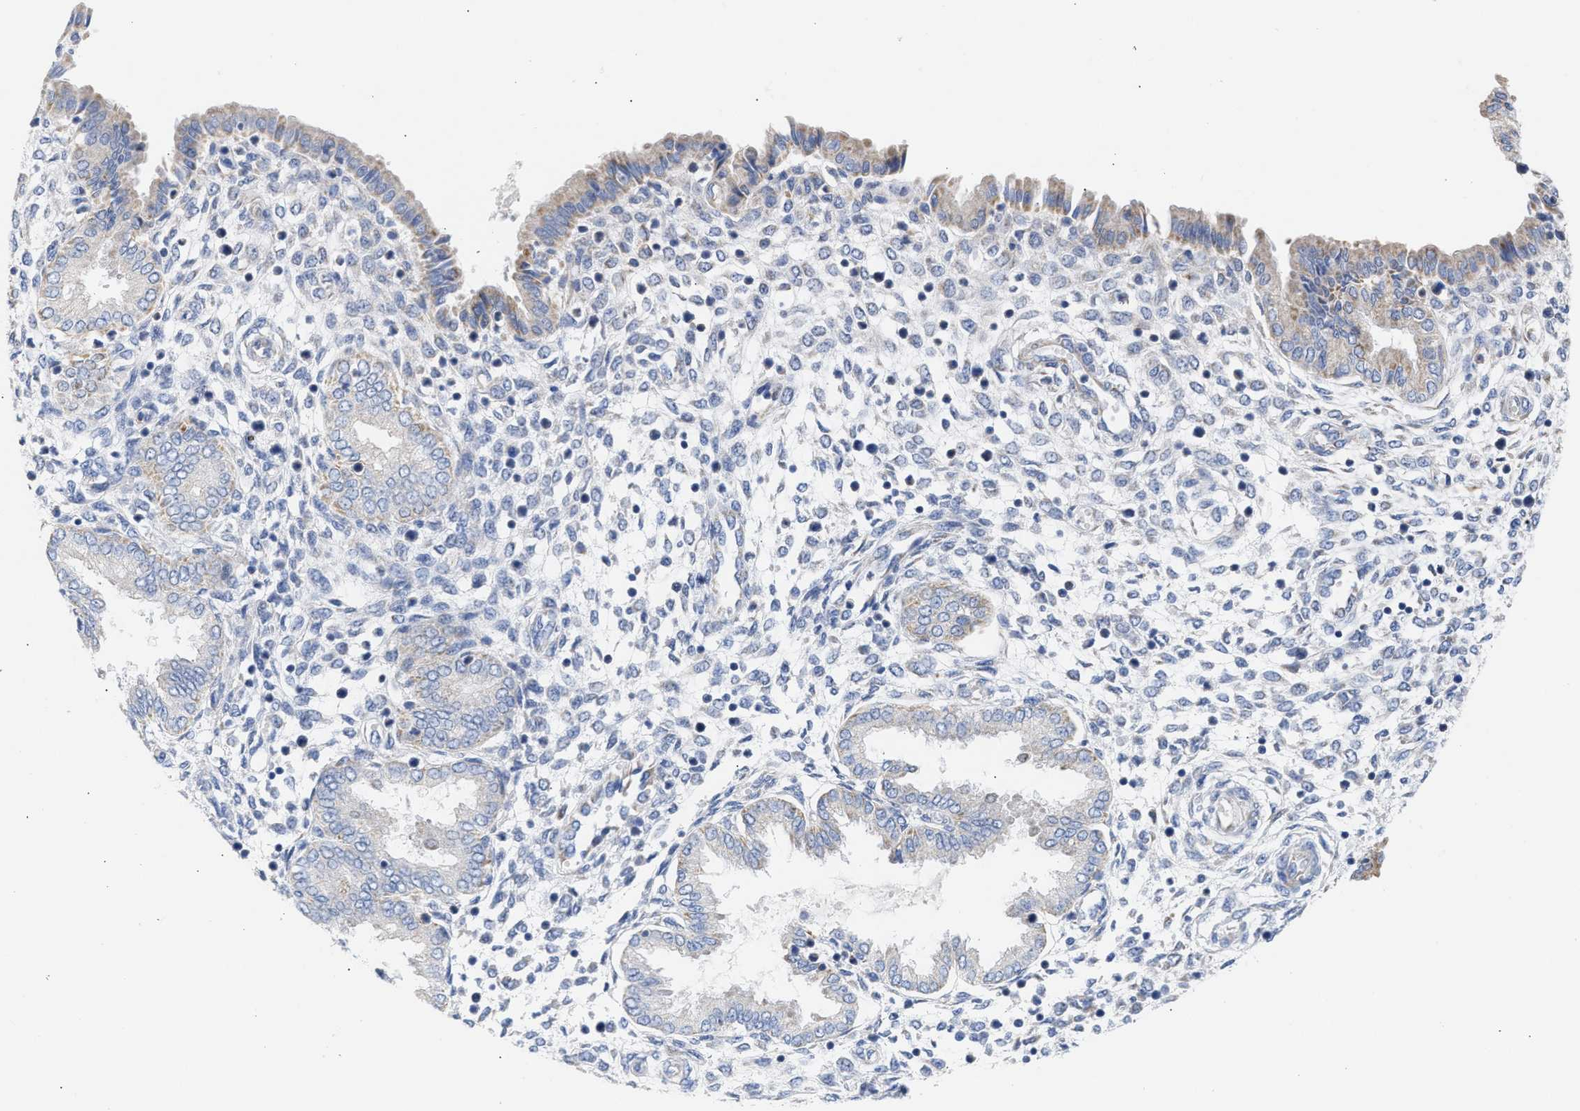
{"staining": {"intensity": "negative", "quantity": "none", "location": "none"}, "tissue": "endometrium", "cell_type": "Cells in endometrial stroma", "image_type": "normal", "snomed": [{"axis": "morphology", "description": "Normal tissue, NOS"}, {"axis": "topography", "description": "Endometrium"}], "caption": "Immunohistochemical staining of normal endometrium demonstrates no significant positivity in cells in endometrial stroma.", "gene": "ACOT13", "patient": {"sex": "female", "age": 33}}